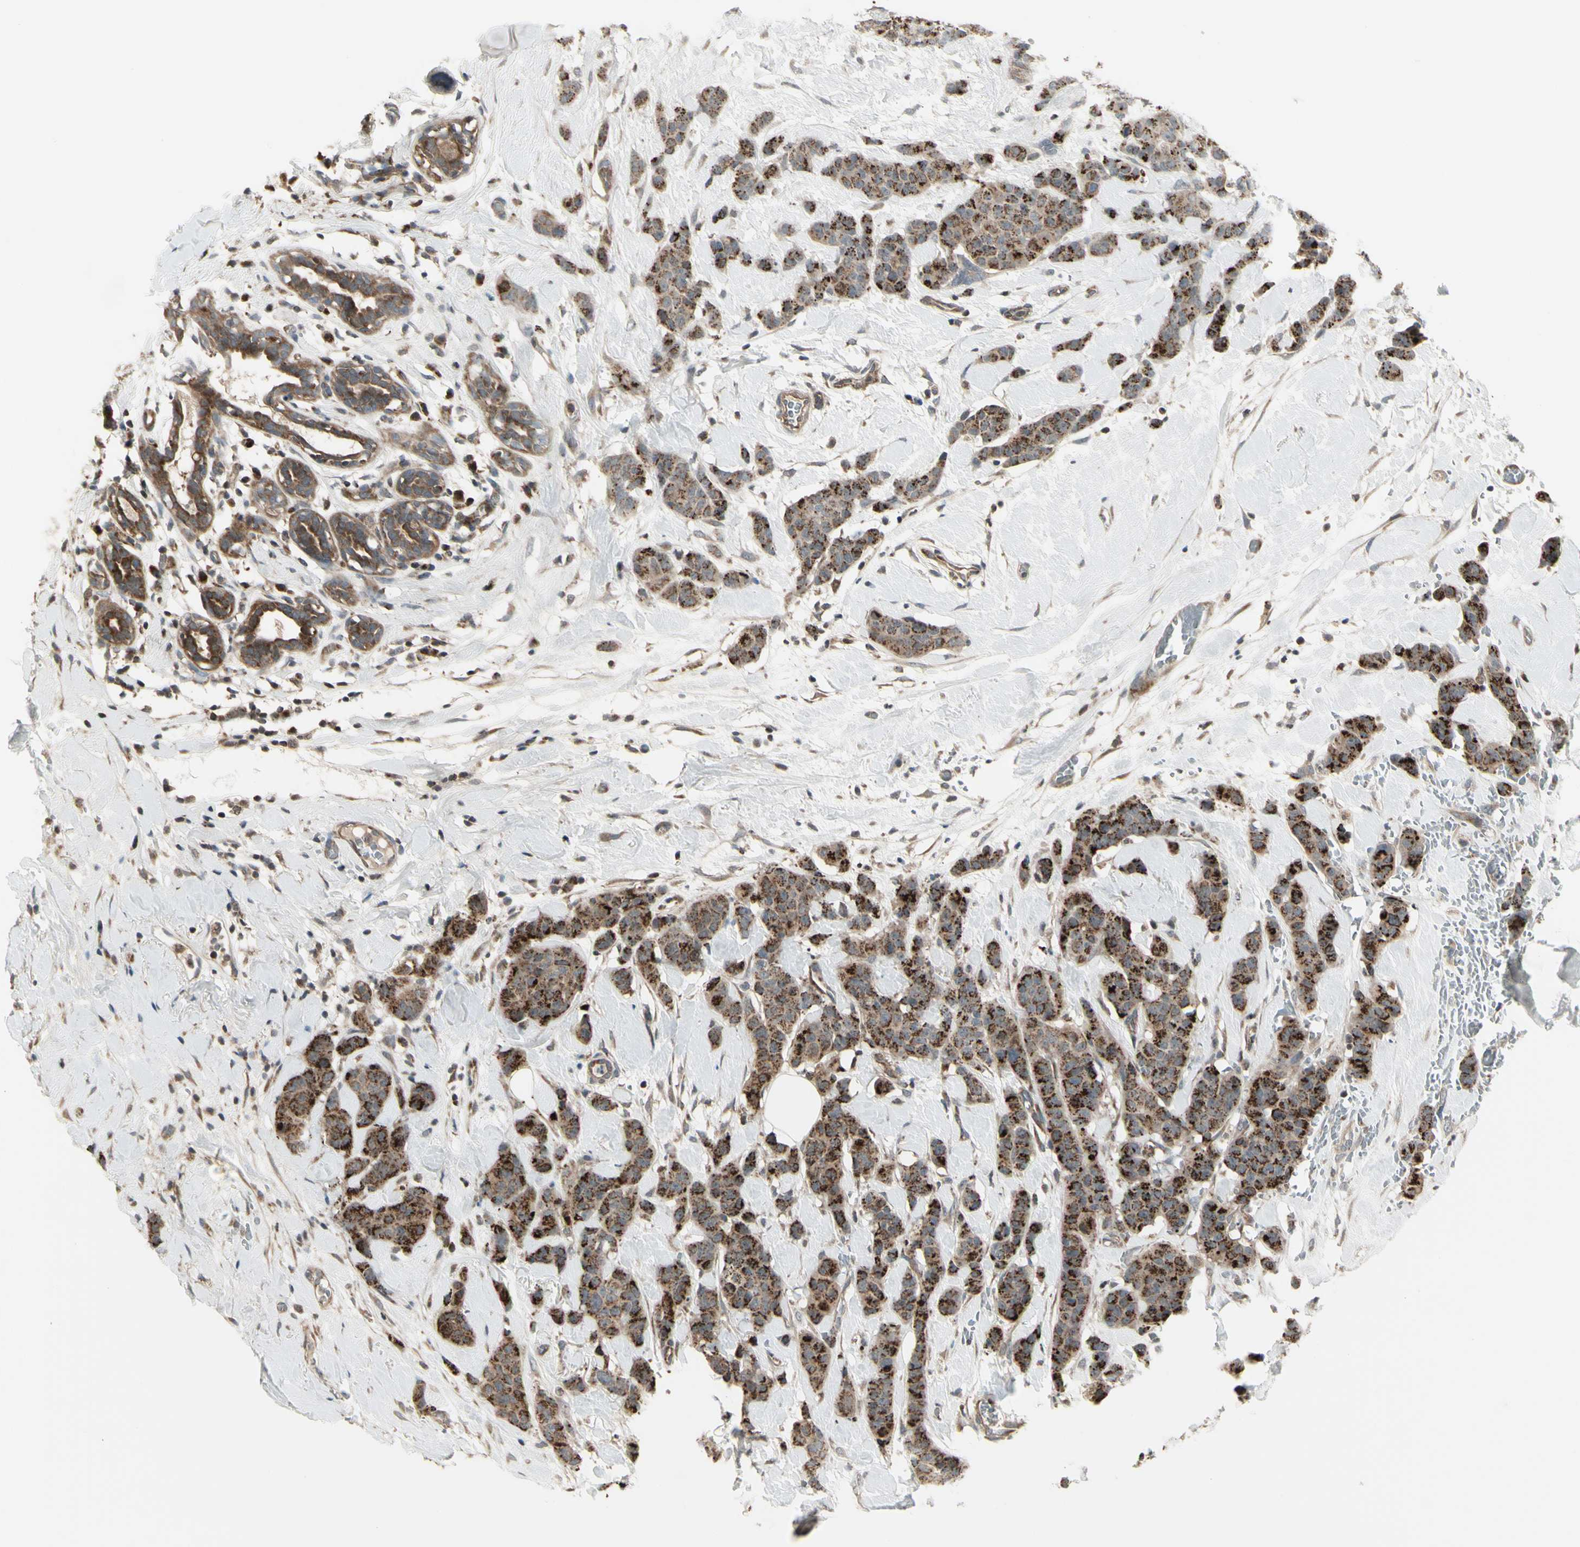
{"staining": {"intensity": "strong", "quantity": ">75%", "location": "cytoplasmic/membranous"}, "tissue": "breast cancer", "cell_type": "Tumor cells", "image_type": "cancer", "snomed": [{"axis": "morphology", "description": "Normal tissue, NOS"}, {"axis": "morphology", "description": "Duct carcinoma"}, {"axis": "topography", "description": "Breast"}], "caption": "An image of human breast cancer stained for a protein shows strong cytoplasmic/membranous brown staining in tumor cells.", "gene": "OSTM1", "patient": {"sex": "female", "age": 40}}